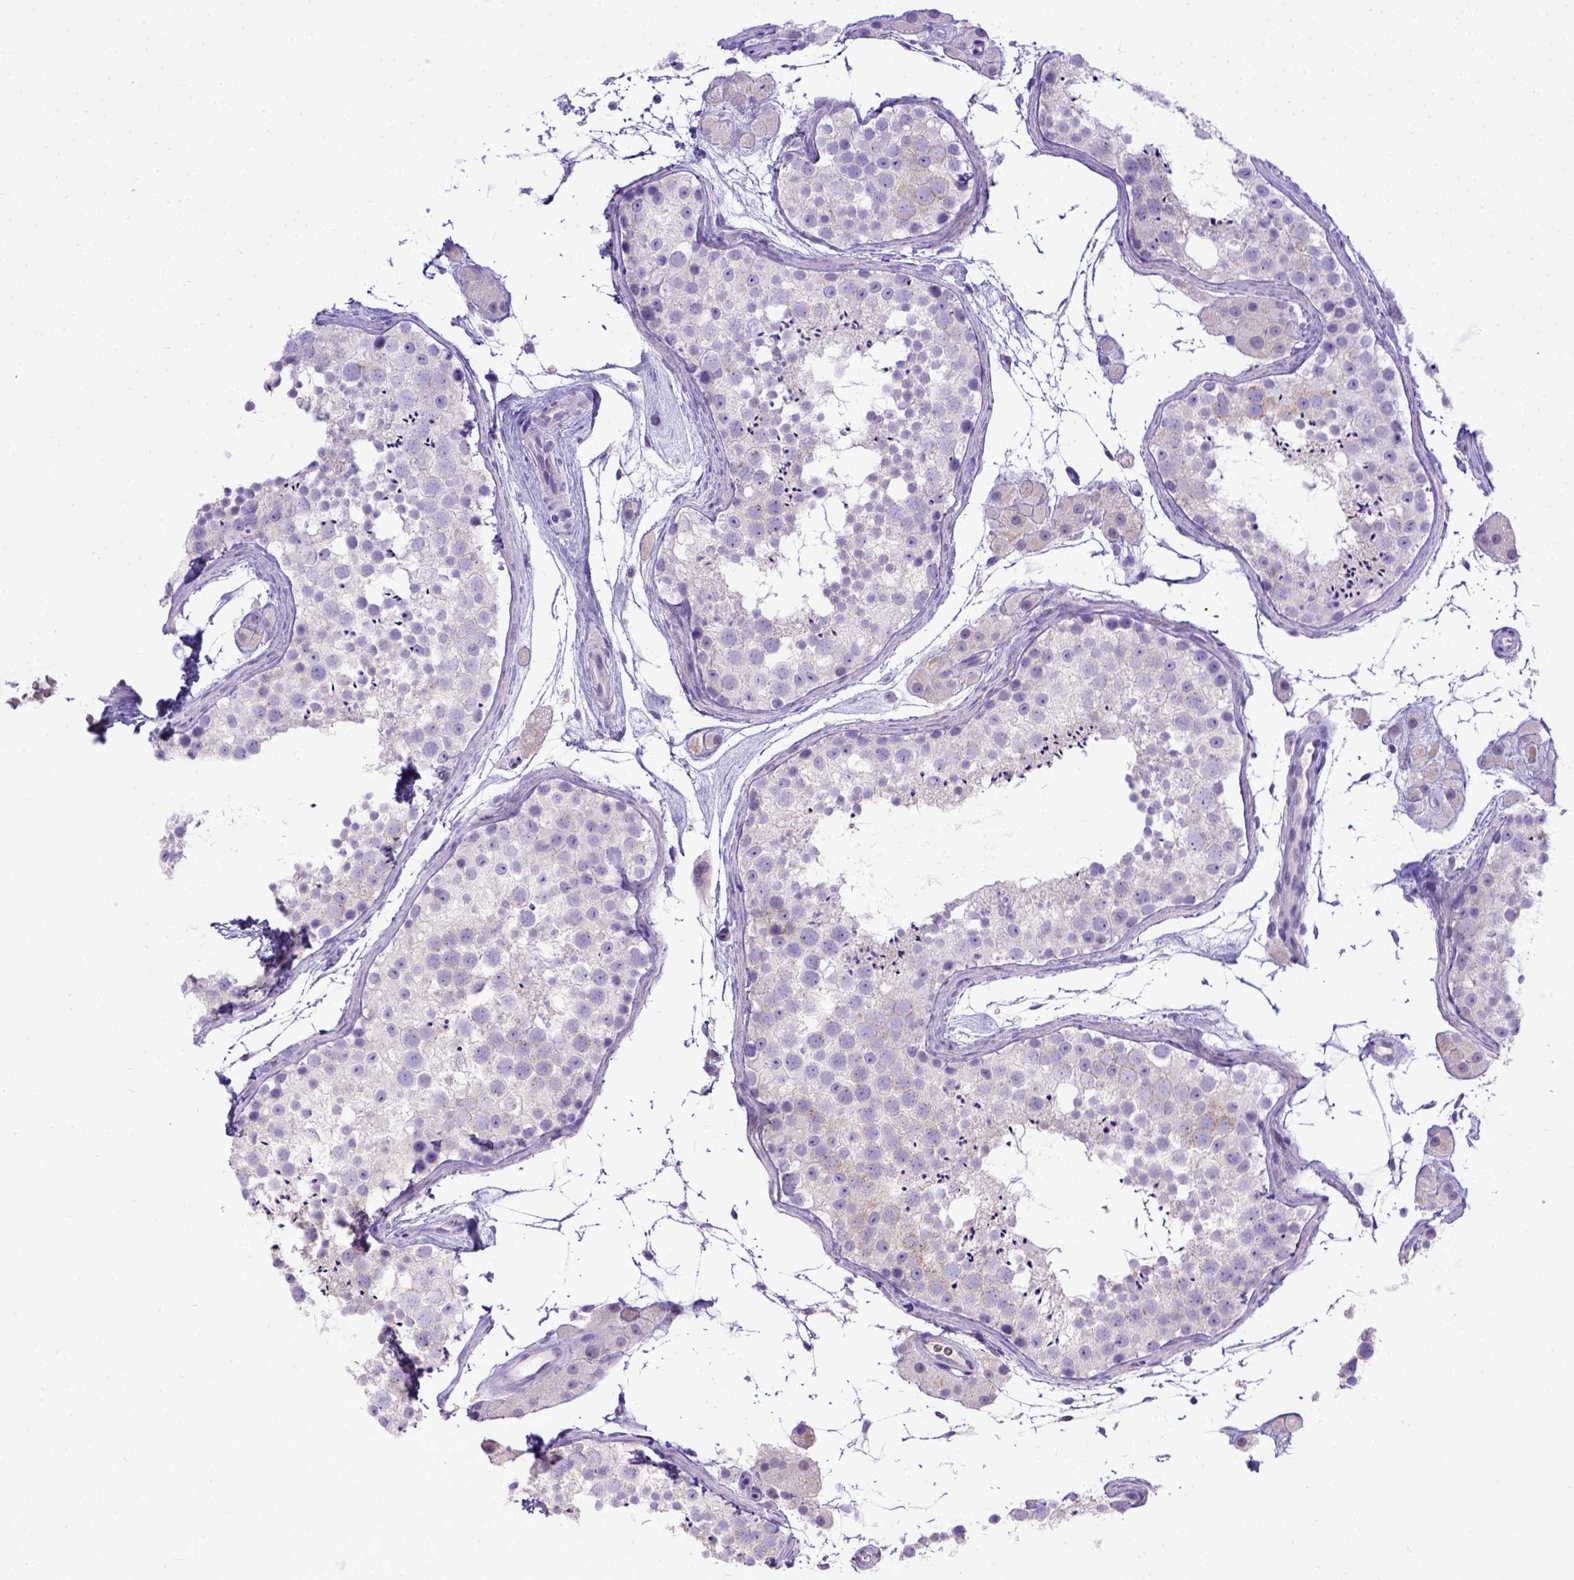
{"staining": {"intensity": "negative", "quantity": "none", "location": "none"}, "tissue": "testis", "cell_type": "Cells in seminiferous ducts", "image_type": "normal", "snomed": [{"axis": "morphology", "description": "Normal tissue, NOS"}, {"axis": "topography", "description": "Testis"}], "caption": "Protein analysis of benign testis shows no significant positivity in cells in seminiferous ducts. (Brightfield microscopy of DAB (3,3'-diaminobenzidine) immunohistochemistry at high magnification).", "gene": "BTN1A1", "patient": {"sex": "male", "age": 41}}